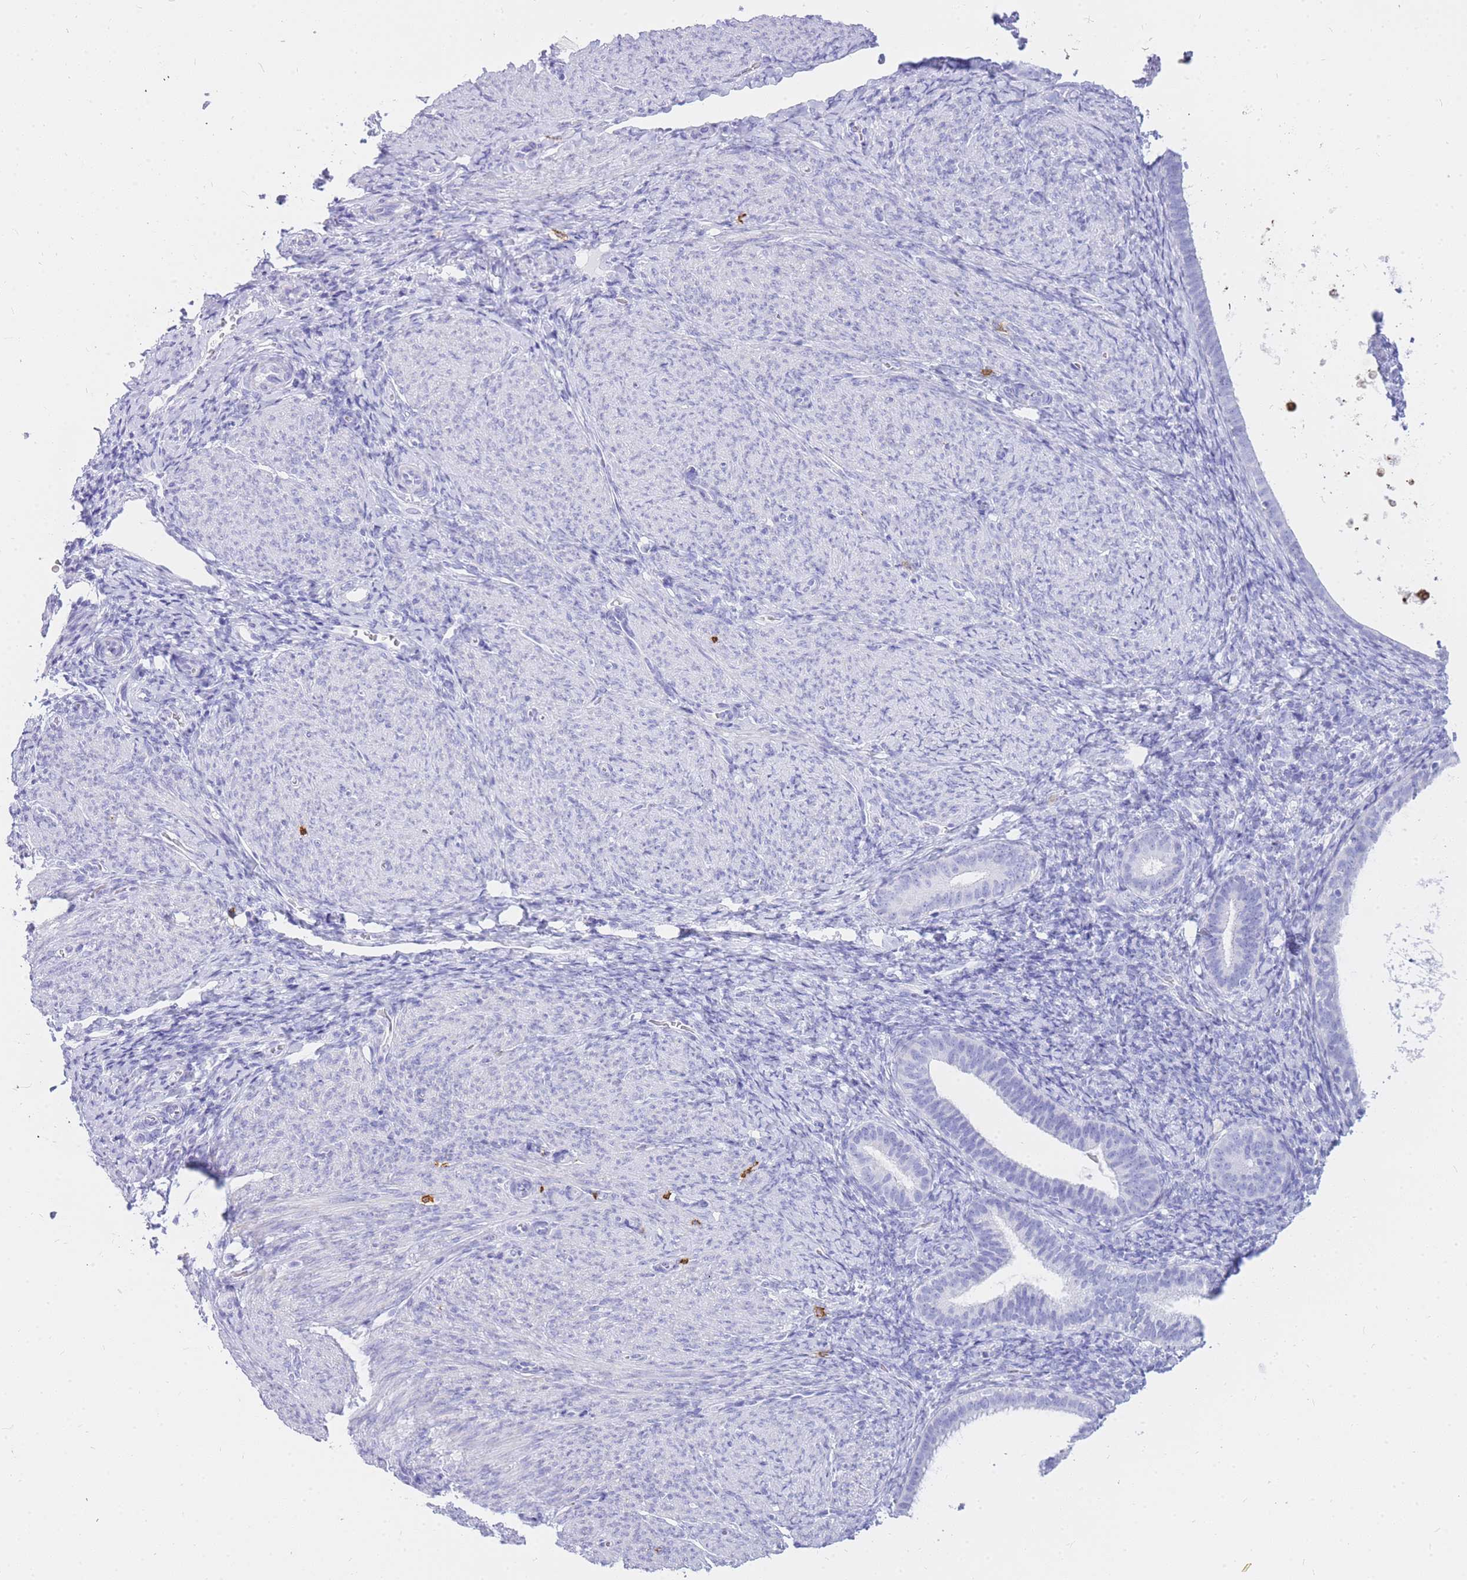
{"staining": {"intensity": "negative", "quantity": "none", "location": "none"}, "tissue": "endometrium", "cell_type": "Cells in endometrial stroma", "image_type": "normal", "snomed": [{"axis": "morphology", "description": "Normal tissue, NOS"}, {"axis": "topography", "description": "Endometrium"}], "caption": "An IHC photomicrograph of unremarkable endometrium is shown. There is no staining in cells in endometrial stroma of endometrium. (IHC, brightfield microscopy, high magnification).", "gene": "HERC1", "patient": {"sex": "female", "age": 65}}